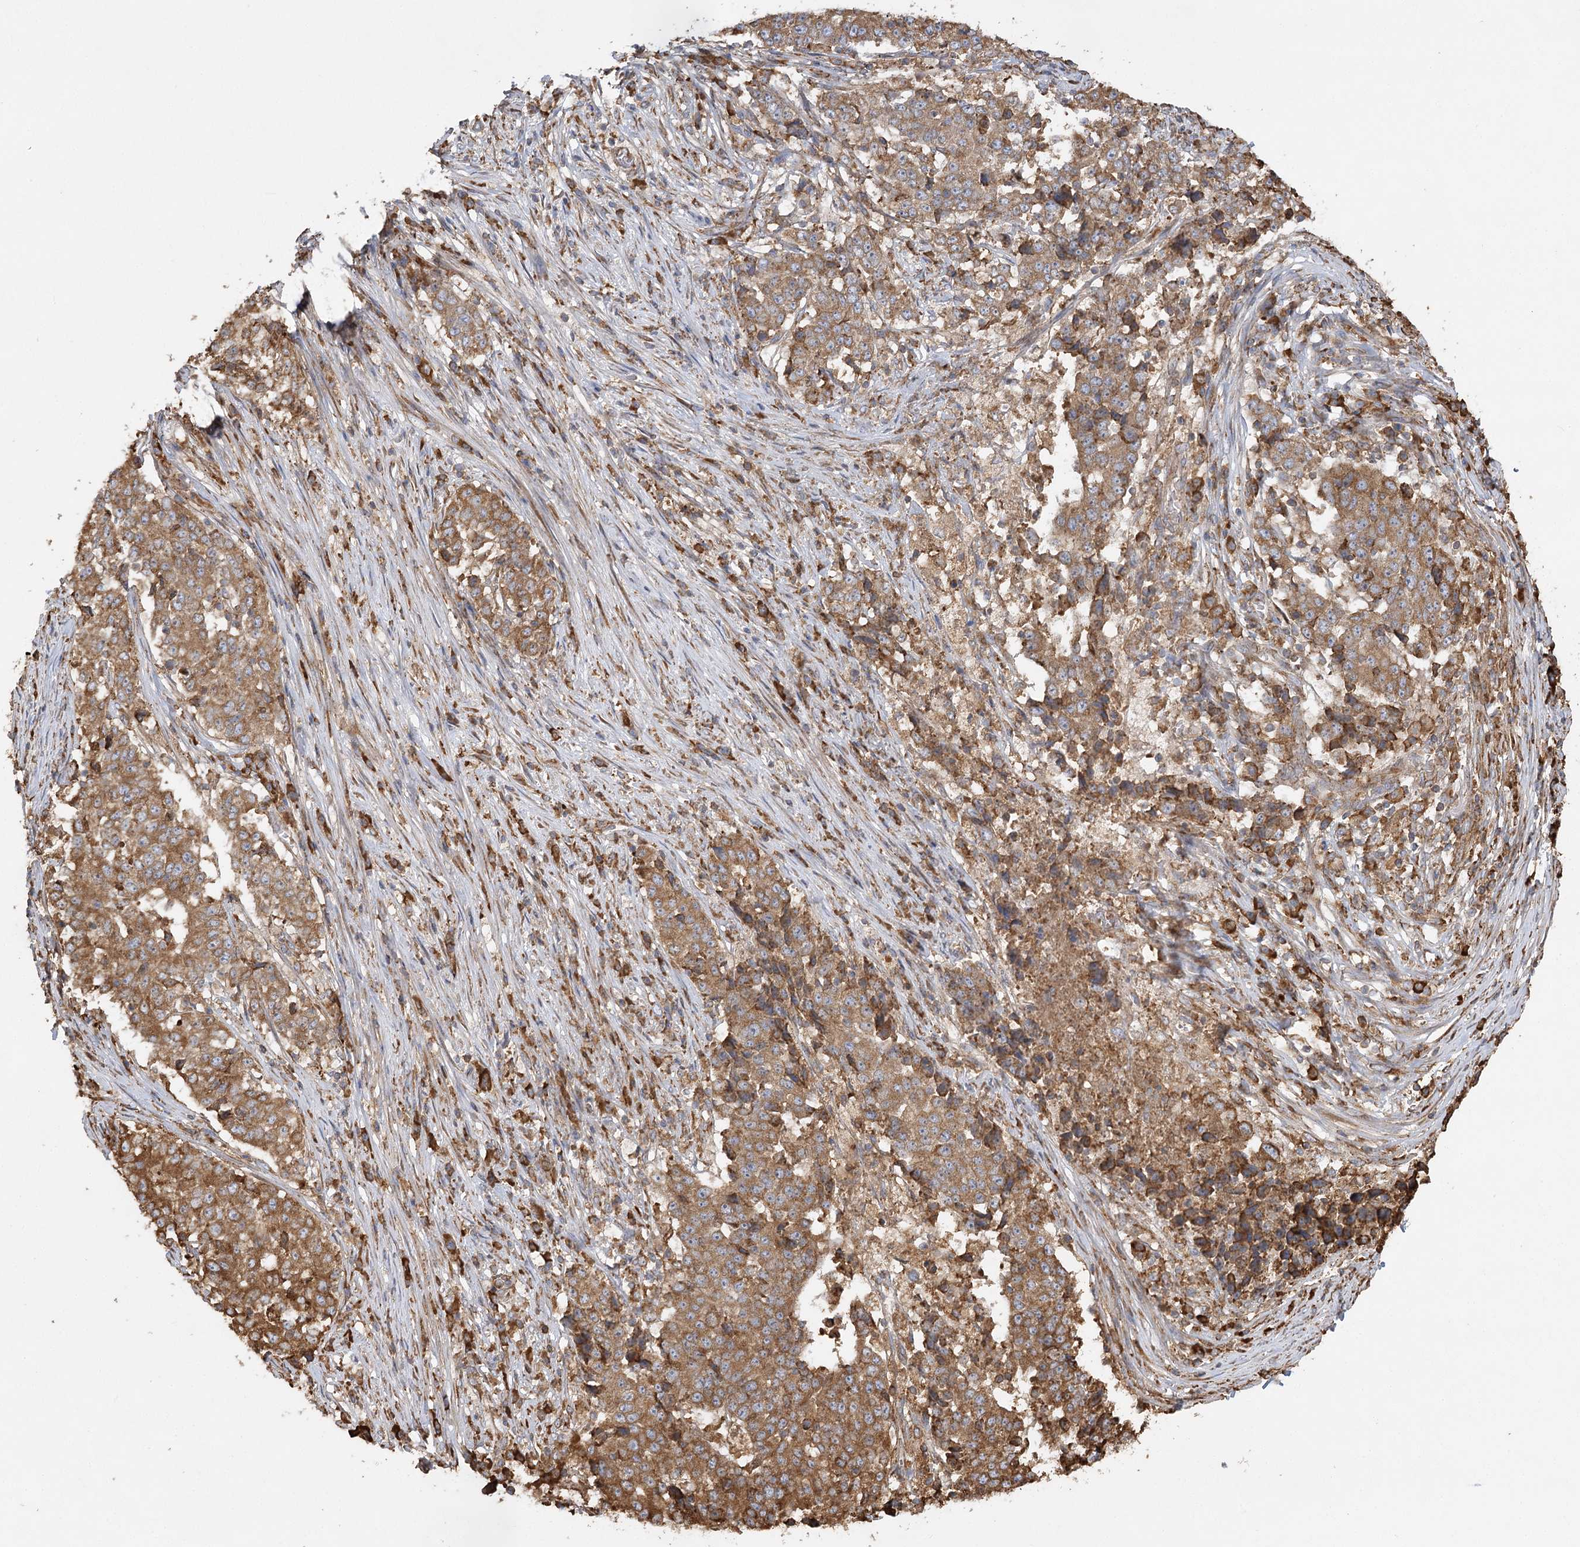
{"staining": {"intensity": "moderate", "quantity": ">75%", "location": "cytoplasmic/membranous"}, "tissue": "stomach cancer", "cell_type": "Tumor cells", "image_type": "cancer", "snomed": [{"axis": "morphology", "description": "Adenocarcinoma, NOS"}, {"axis": "topography", "description": "Stomach"}], "caption": "Immunohistochemistry (IHC) photomicrograph of neoplastic tissue: human stomach cancer stained using immunohistochemistry exhibits medium levels of moderate protein expression localized specifically in the cytoplasmic/membranous of tumor cells, appearing as a cytoplasmic/membranous brown color.", "gene": "ACAP2", "patient": {"sex": "male", "age": 59}}